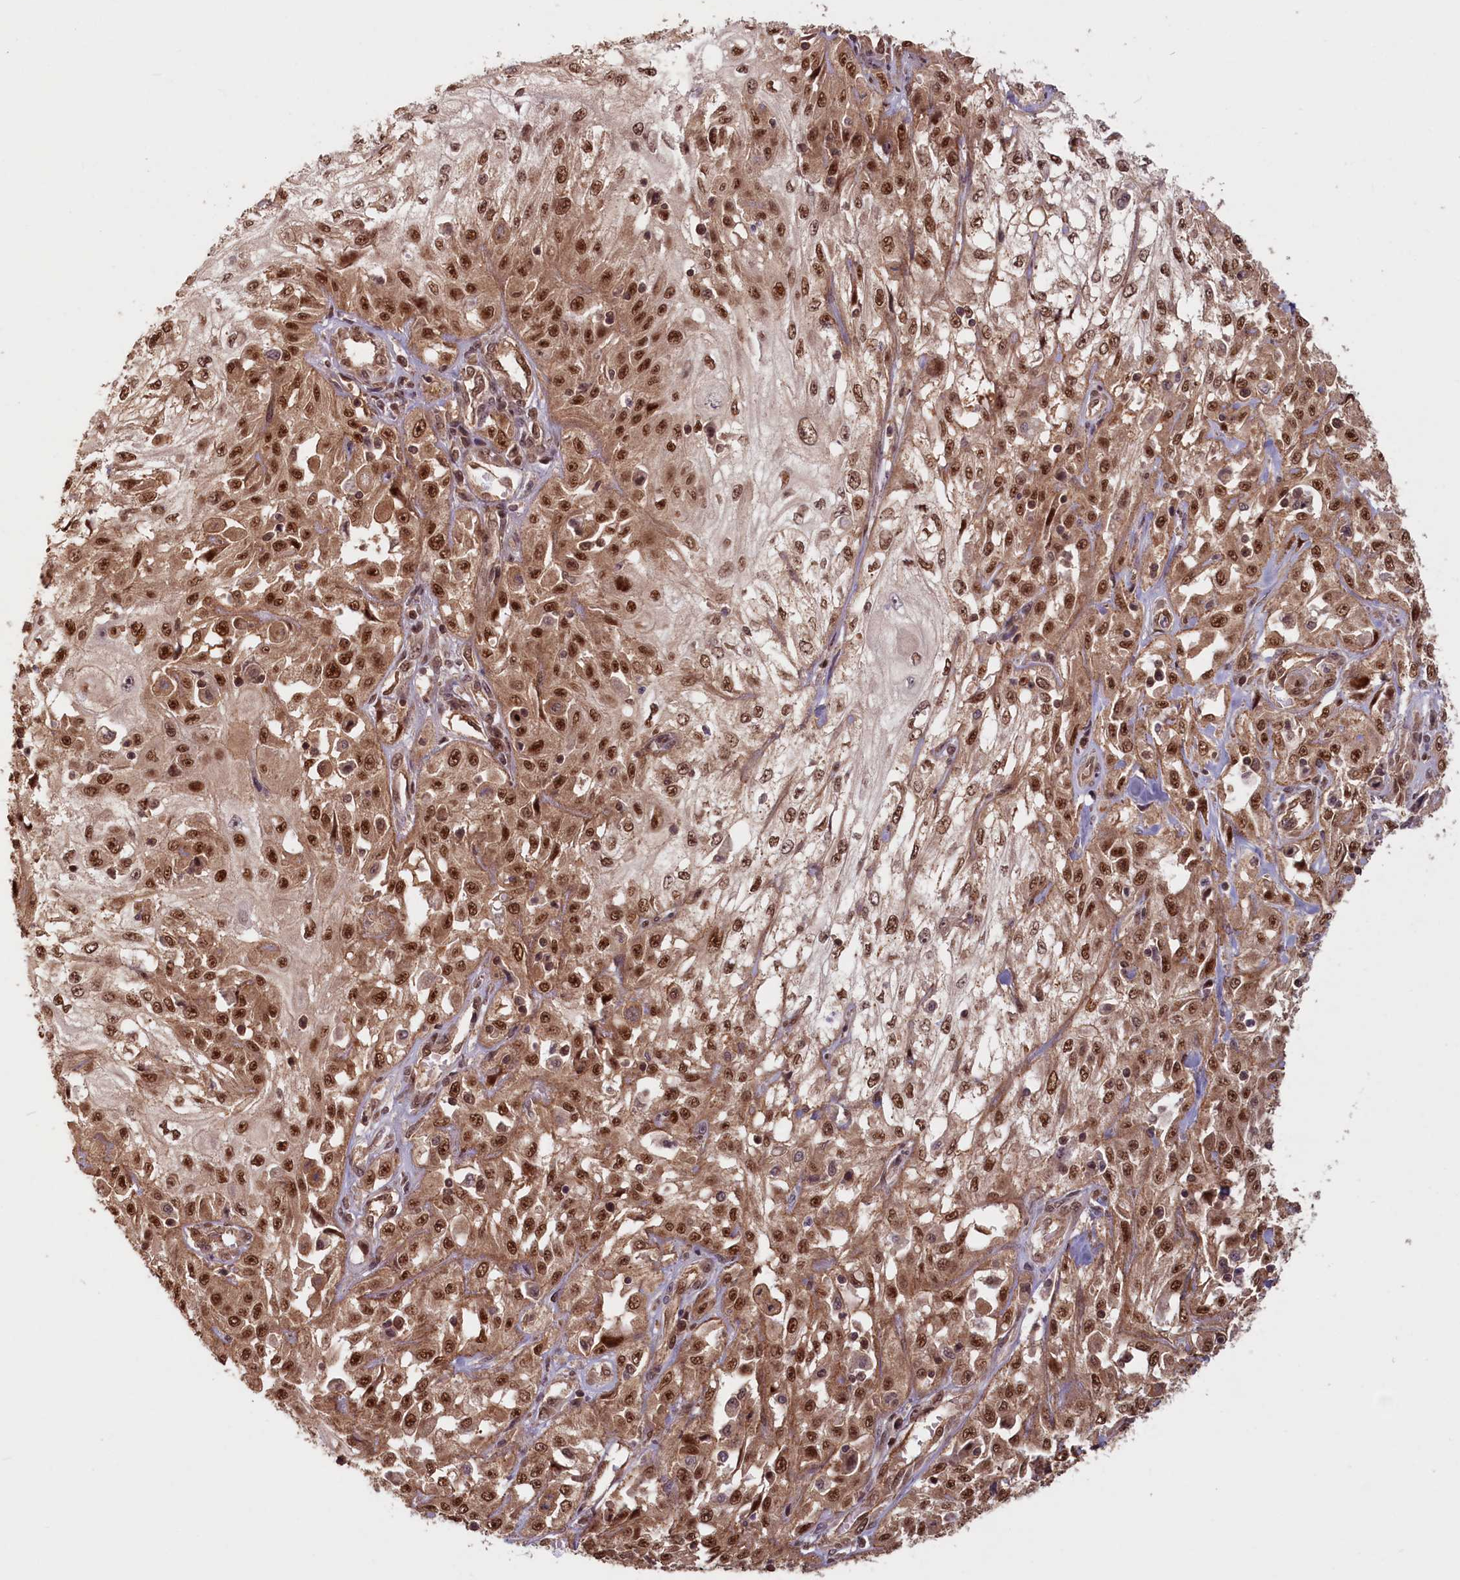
{"staining": {"intensity": "moderate", "quantity": ">75%", "location": "cytoplasmic/membranous,nuclear"}, "tissue": "skin cancer", "cell_type": "Tumor cells", "image_type": "cancer", "snomed": [{"axis": "morphology", "description": "Squamous cell carcinoma, NOS"}, {"axis": "morphology", "description": "Squamous cell carcinoma, metastatic, NOS"}, {"axis": "topography", "description": "Skin"}, {"axis": "topography", "description": "Lymph node"}], "caption": "Skin cancer was stained to show a protein in brown. There is medium levels of moderate cytoplasmic/membranous and nuclear expression in about >75% of tumor cells.", "gene": "HIF3A", "patient": {"sex": "male", "age": 75}}